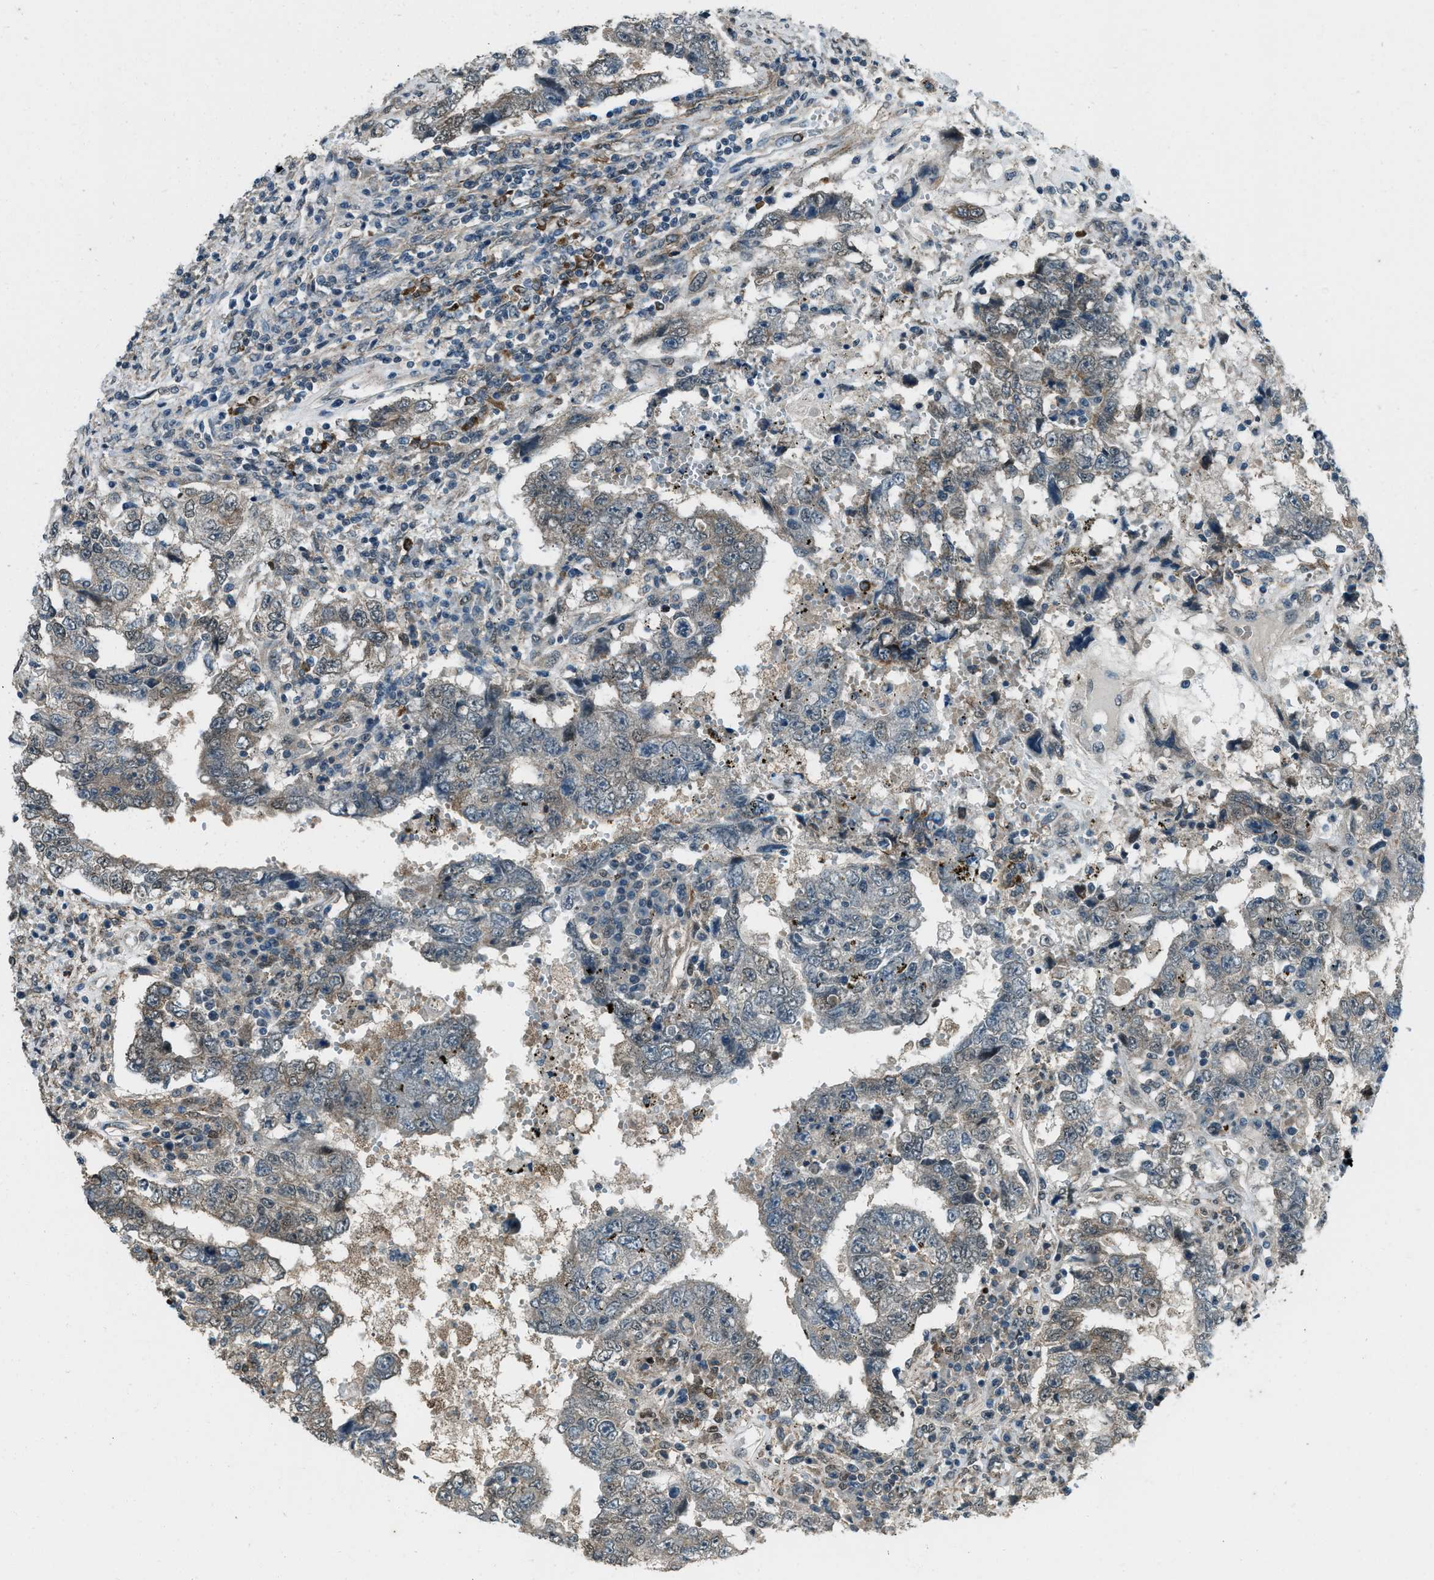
{"staining": {"intensity": "weak", "quantity": "<25%", "location": "cytoplasmic/membranous"}, "tissue": "testis cancer", "cell_type": "Tumor cells", "image_type": "cancer", "snomed": [{"axis": "morphology", "description": "Carcinoma, Embryonal, NOS"}, {"axis": "topography", "description": "Testis"}], "caption": "Immunohistochemical staining of human testis cancer shows no significant staining in tumor cells. Brightfield microscopy of IHC stained with DAB (3,3'-diaminobenzidine) (brown) and hematoxylin (blue), captured at high magnification.", "gene": "SVIL", "patient": {"sex": "male", "age": 26}}